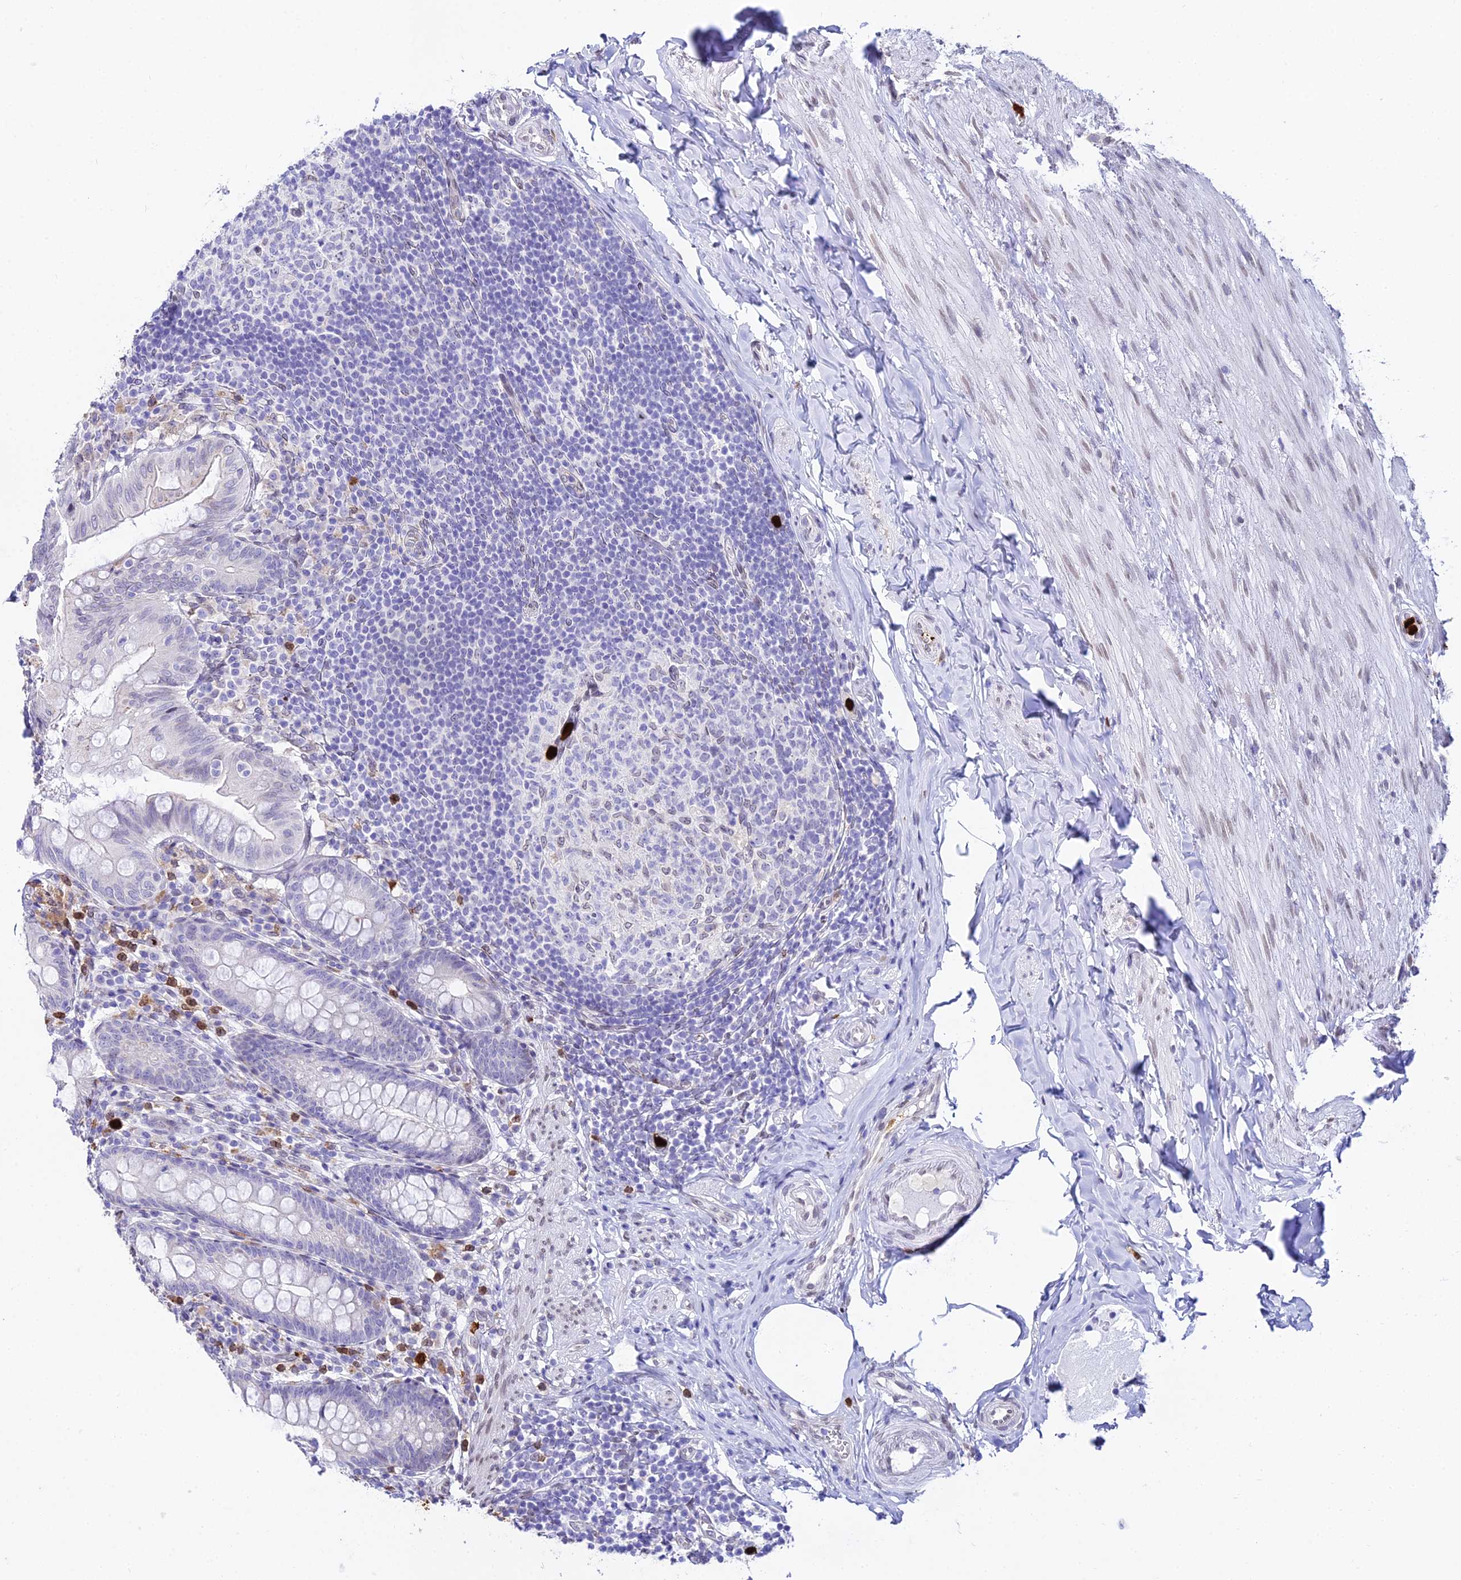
{"staining": {"intensity": "negative", "quantity": "none", "location": "none"}, "tissue": "appendix", "cell_type": "Glandular cells", "image_type": "normal", "snomed": [{"axis": "morphology", "description": "Normal tissue, NOS"}, {"axis": "topography", "description": "Appendix"}], "caption": "Immunohistochemical staining of benign appendix demonstrates no significant expression in glandular cells. (Brightfield microscopy of DAB (3,3'-diaminobenzidine) immunohistochemistry (IHC) at high magnification).", "gene": "MCM10", "patient": {"sex": "male", "age": 55}}